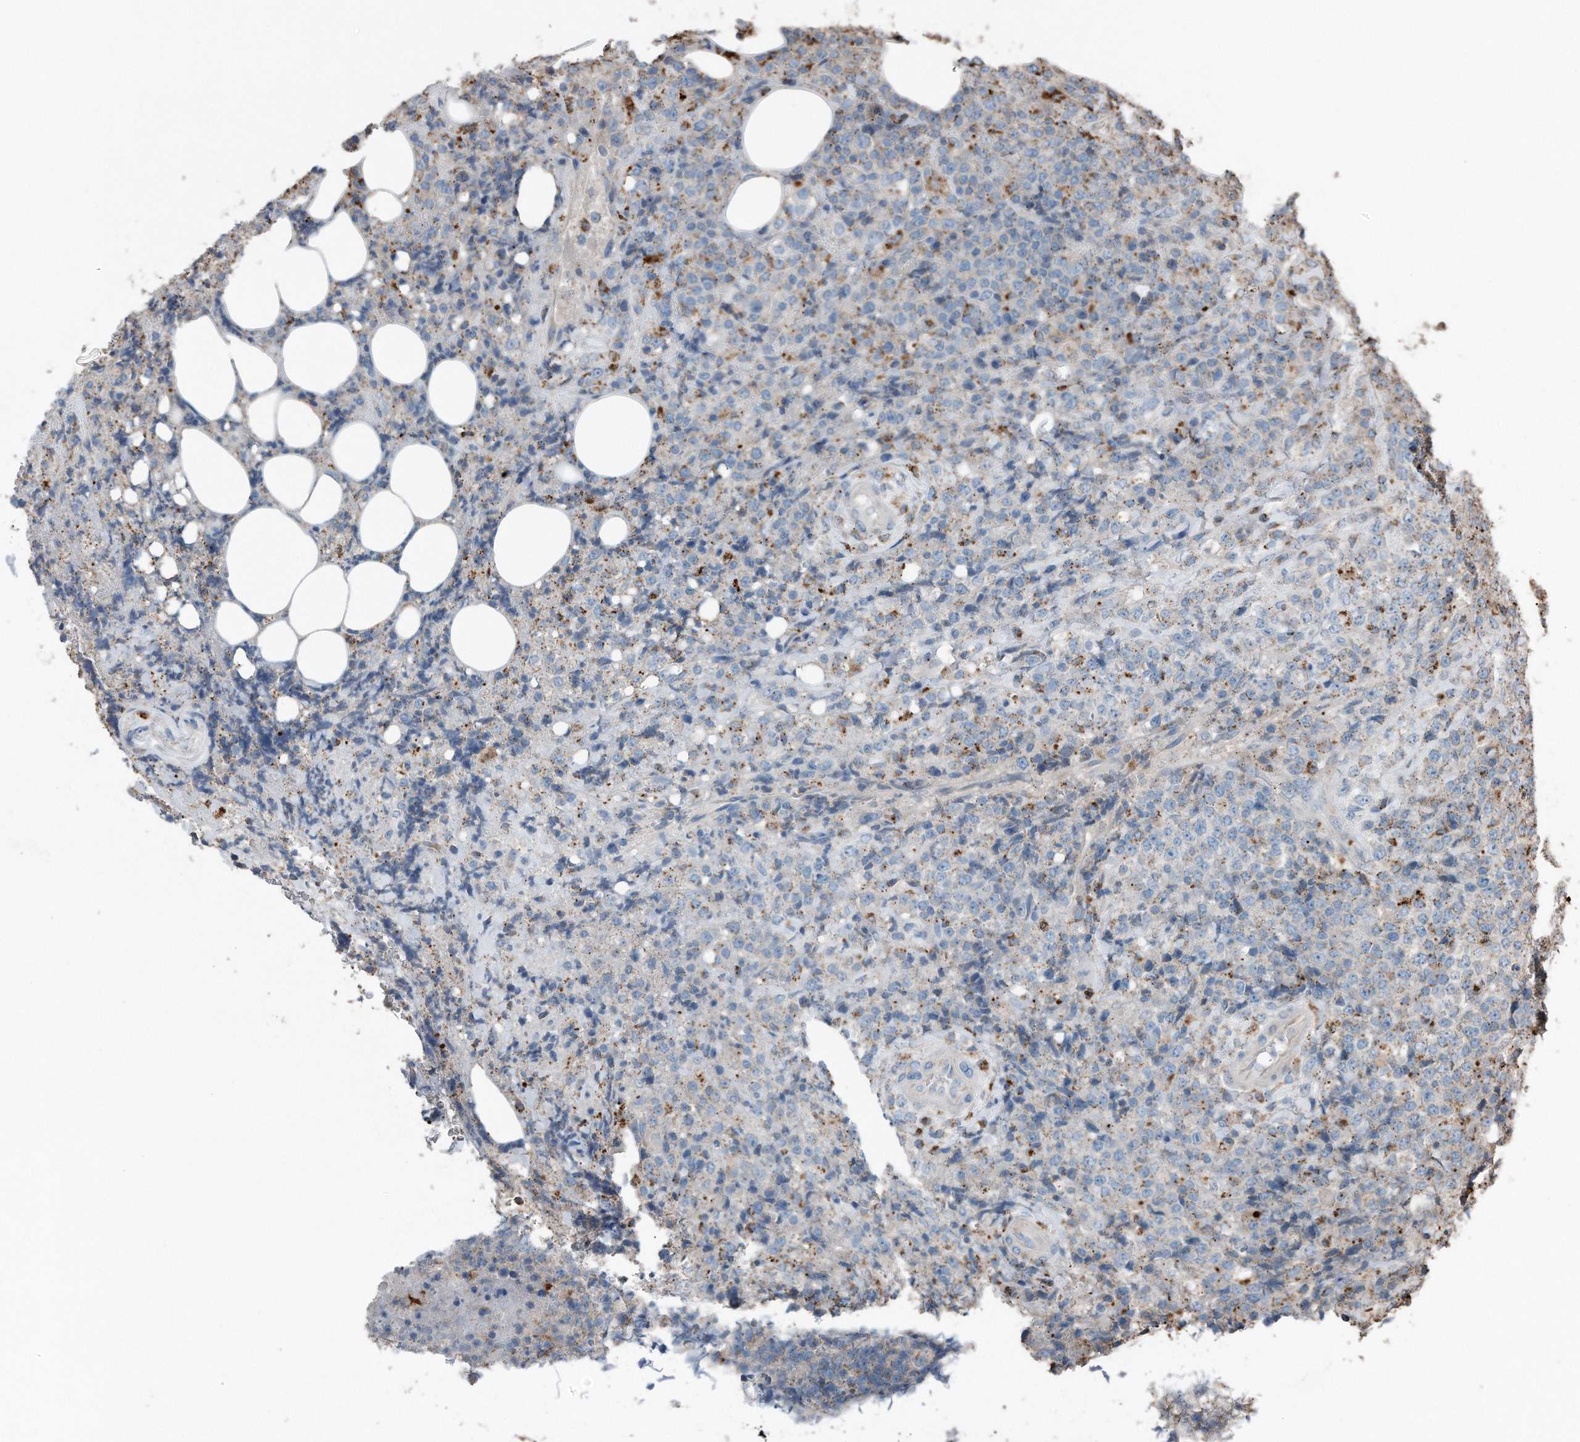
{"staining": {"intensity": "negative", "quantity": "none", "location": "none"}, "tissue": "lymphoma", "cell_type": "Tumor cells", "image_type": "cancer", "snomed": [{"axis": "morphology", "description": "Malignant lymphoma, non-Hodgkin's type, High grade"}, {"axis": "topography", "description": "Lymph node"}], "caption": "Image shows no significant protein positivity in tumor cells of high-grade malignant lymphoma, non-Hodgkin's type.", "gene": "ZNF772", "patient": {"sex": "male", "age": 13}}